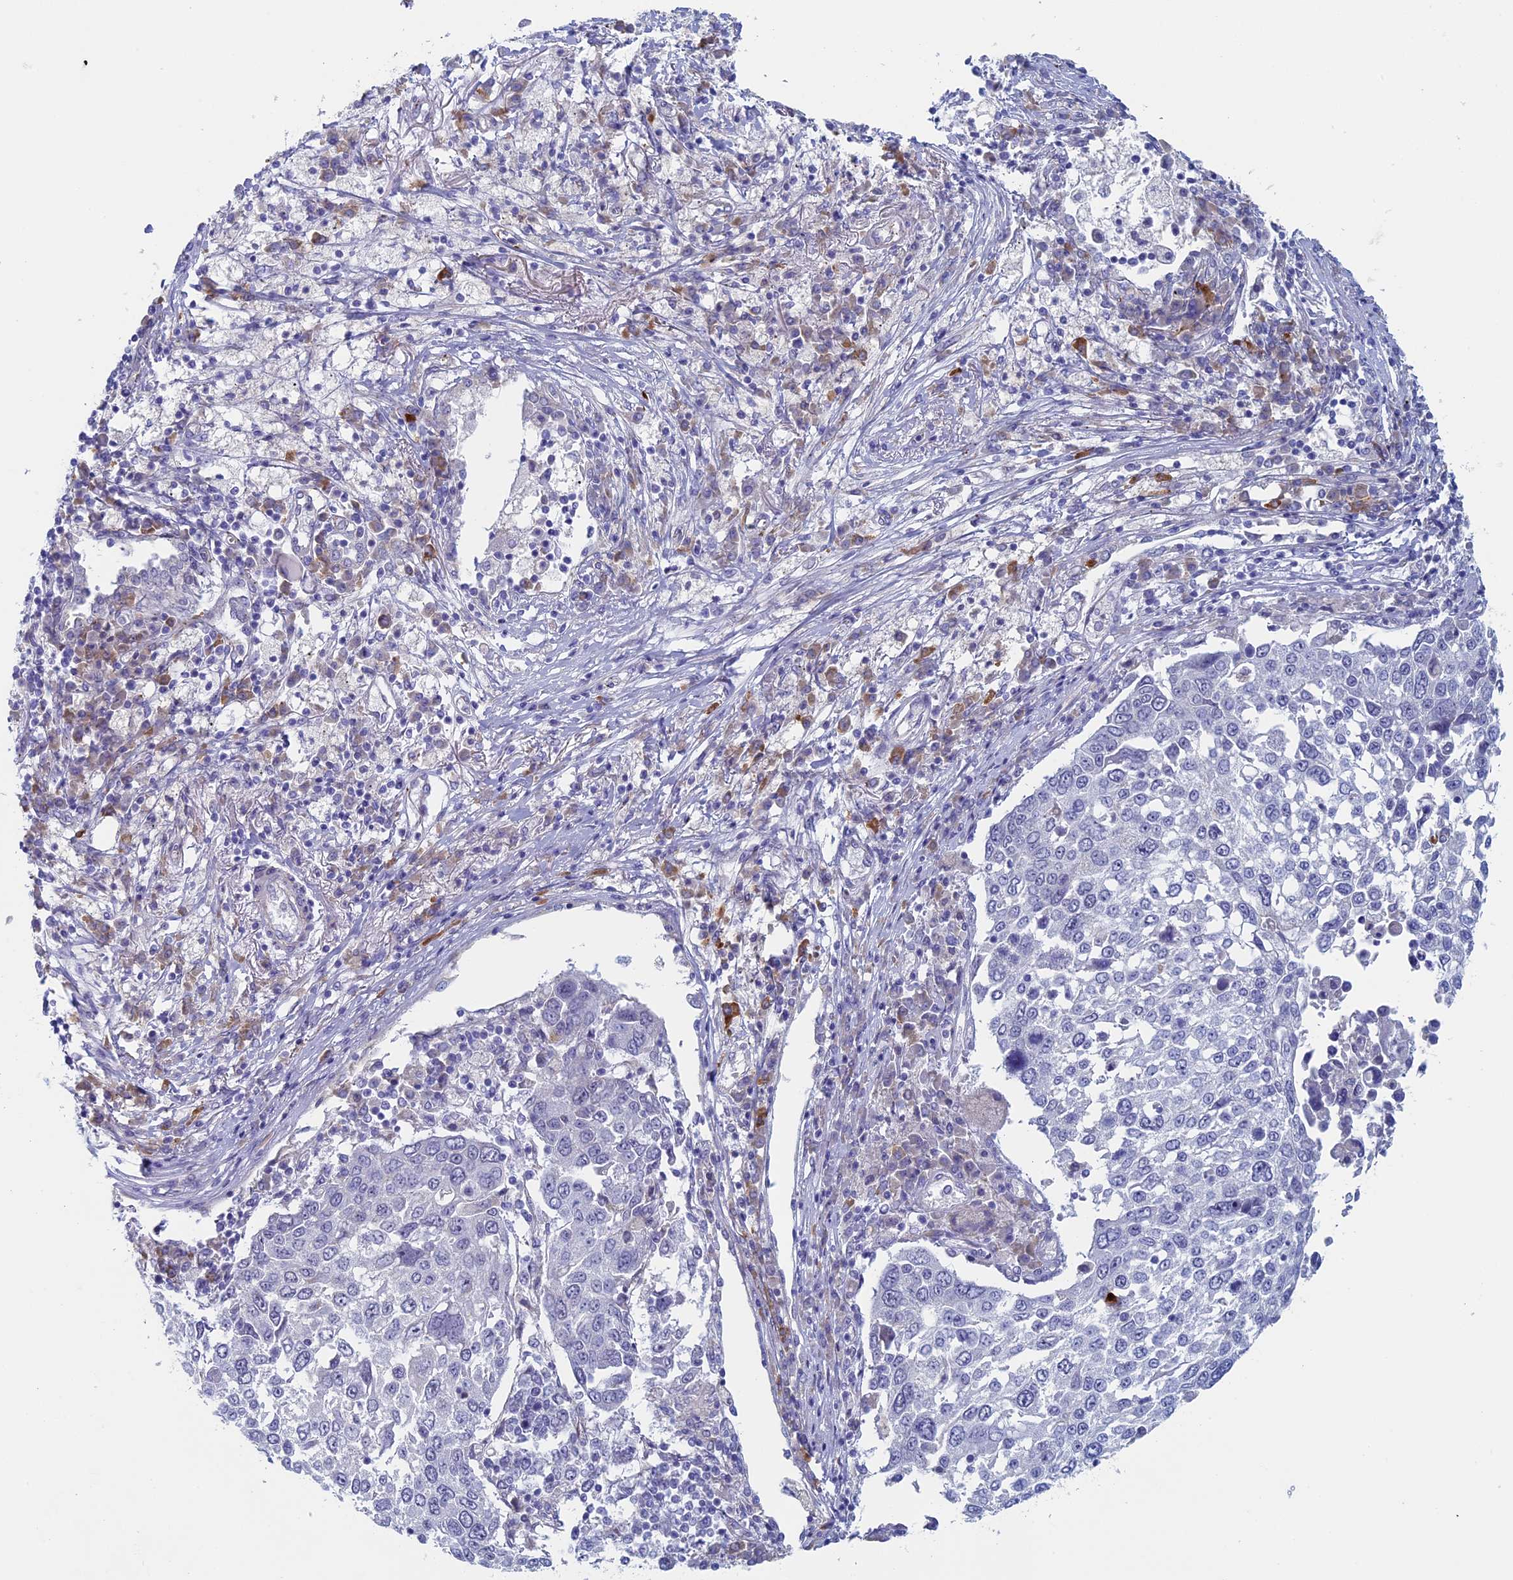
{"staining": {"intensity": "negative", "quantity": "none", "location": "none"}, "tissue": "lung cancer", "cell_type": "Tumor cells", "image_type": "cancer", "snomed": [{"axis": "morphology", "description": "Squamous cell carcinoma, NOS"}, {"axis": "topography", "description": "Lung"}], "caption": "This is an immunohistochemistry micrograph of human lung cancer. There is no expression in tumor cells.", "gene": "MAGEB6", "patient": {"sex": "male", "age": 65}}